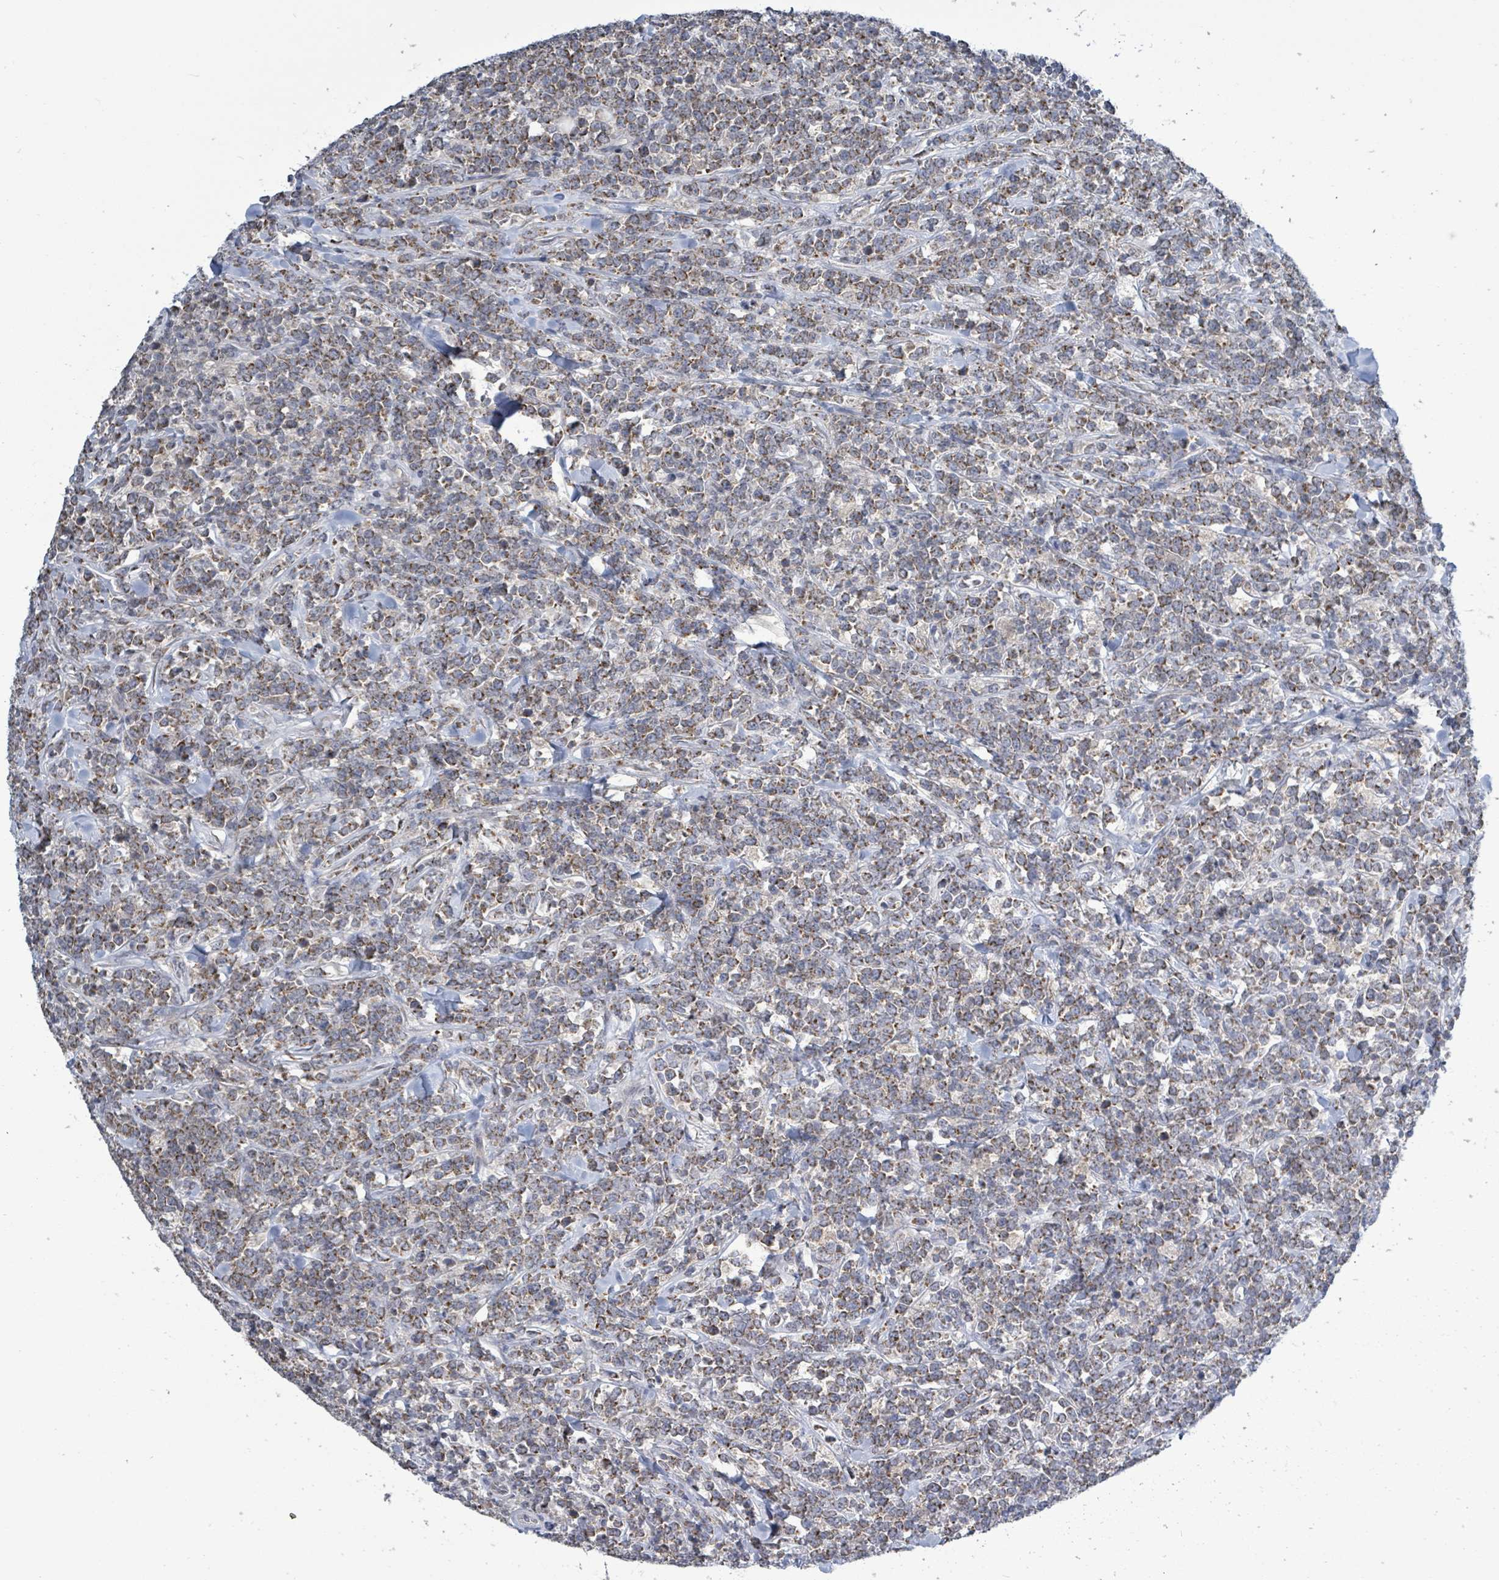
{"staining": {"intensity": "moderate", "quantity": ">75%", "location": "cytoplasmic/membranous"}, "tissue": "lymphoma", "cell_type": "Tumor cells", "image_type": "cancer", "snomed": [{"axis": "morphology", "description": "Malignant lymphoma, non-Hodgkin's type, High grade"}, {"axis": "topography", "description": "Small intestine"}, {"axis": "topography", "description": "Colon"}], "caption": "Approximately >75% of tumor cells in human high-grade malignant lymphoma, non-Hodgkin's type show moderate cytoplasmic/membranous protein expression as visualized by brown immunohistochemical staining.", "gene": "COQ10B", "patient": {"sex": "male", "age": 8}}